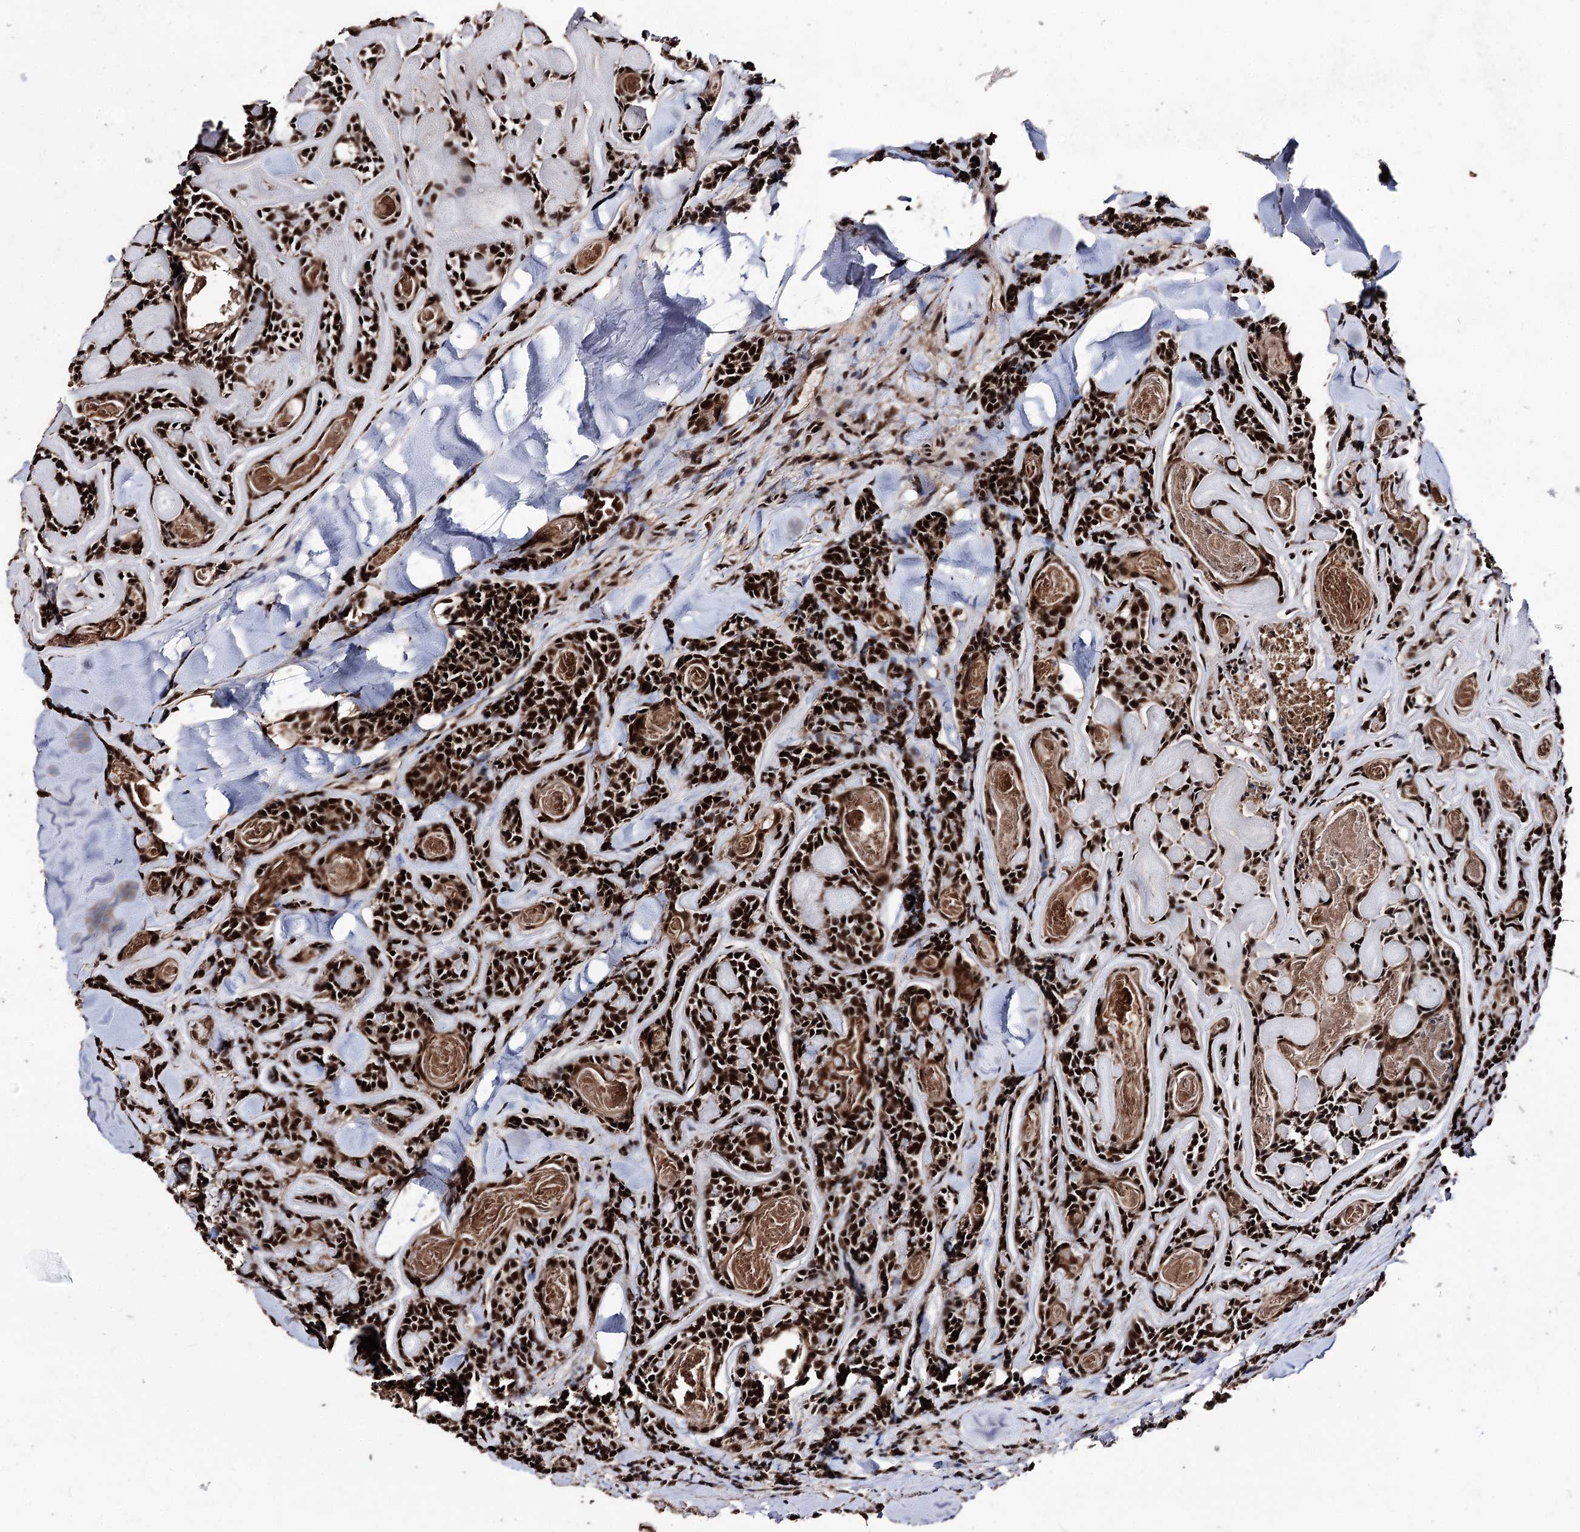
{"staining": {"intensity": "strong", "quantity": ">75%", "location": "nuclear"}, "tissue": "head and neck cancer", "cell_type": "Tumor cells", "image_type": "cancer", "snomed": [{"axis": "morphology", "description": "Adenocarcinoma, NOS"}, {"axis": "topography", "description": "Salivary gland"}, {"axis": "topography", "description": "Head-Neck"}], "caption": "Immunohistochemistry (IHC) of adenocarcinoma (head and neck) exhibits high levels of strong nuclear expression in approximately >75% of tumor cells.", "gene": "U2SURP", "patient": {"sex": "female", "age": 63}}